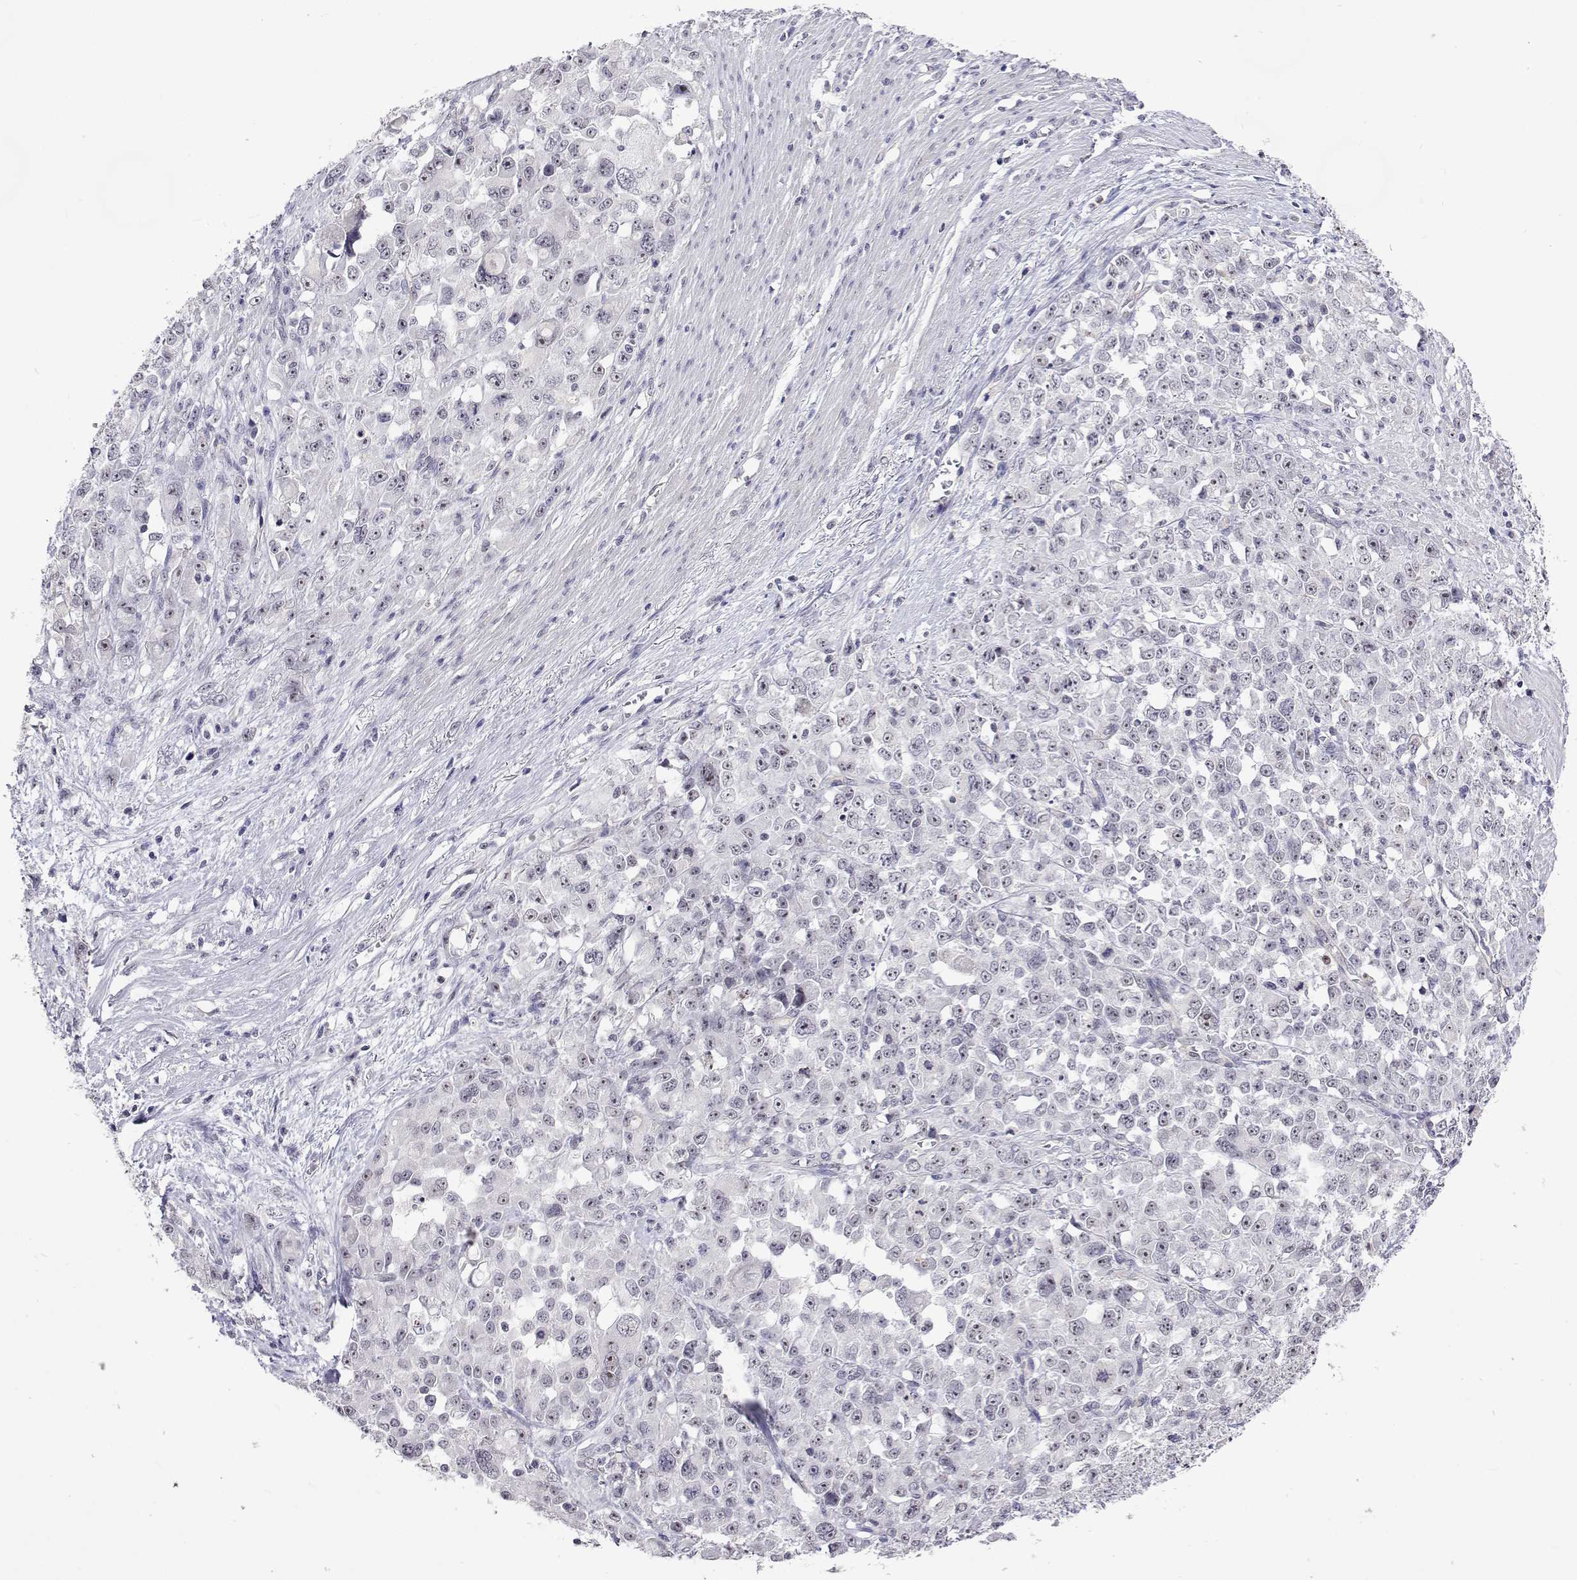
{"staining": {"intensity": "negative", "quantity": "none", "location": "none"}, "tissue": "stomach cancer", "cell_type": "Tumor cells", "image_type": "cancer", "snomed": [{"axis": "morphology", "description": "Adenocarcinoma, NOS"}, {"axis": "topography", "description": "Stomach"}], "caption": "There is no significant positivity in tumor cells of stomach cancer (adenocarcinoma).", "gene": "NHP2", "patient": {"sex": "female", "age": 76}}